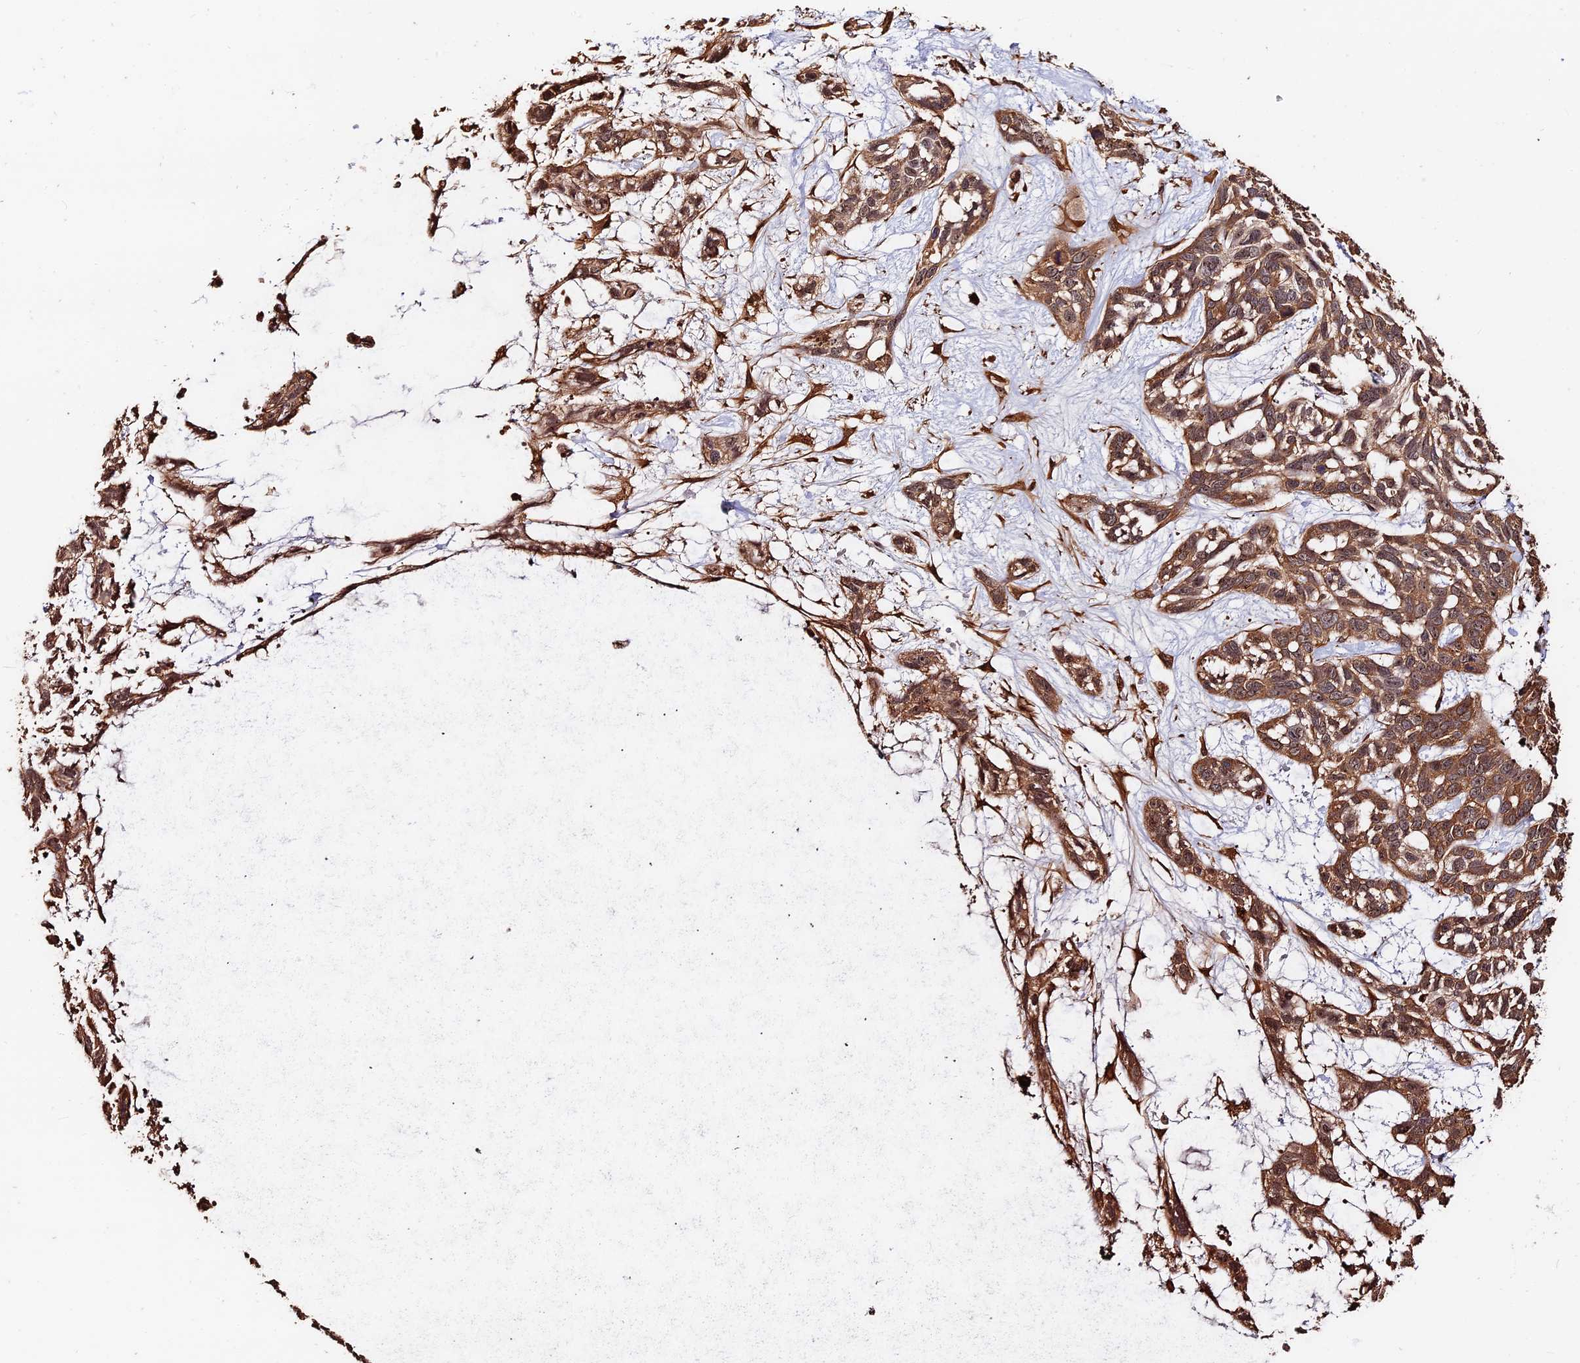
{"staining": {"intensity": "moderate", "quantity": ">75%", "location": "cytoplasmic/membranous"}, "tissue": "skin cancer", "cell_type": "Tumor cells", "image_type": "cancer", "snomed": [{"axis": "morphology", "description": "Basal cell carcinoma"}, {"axis": "topography", "description": "Skin"}], "caption": "This photomicrograph displays skin basal cell carcinoma stained with IHC to label a protein in brown. The cytoplasmic/membranous of tumor cells show moderate positivity for the protein. Nuclei are counter-stained blue.", "gene": "MMP15", "patient": {"sex": "male", "age": 88}}